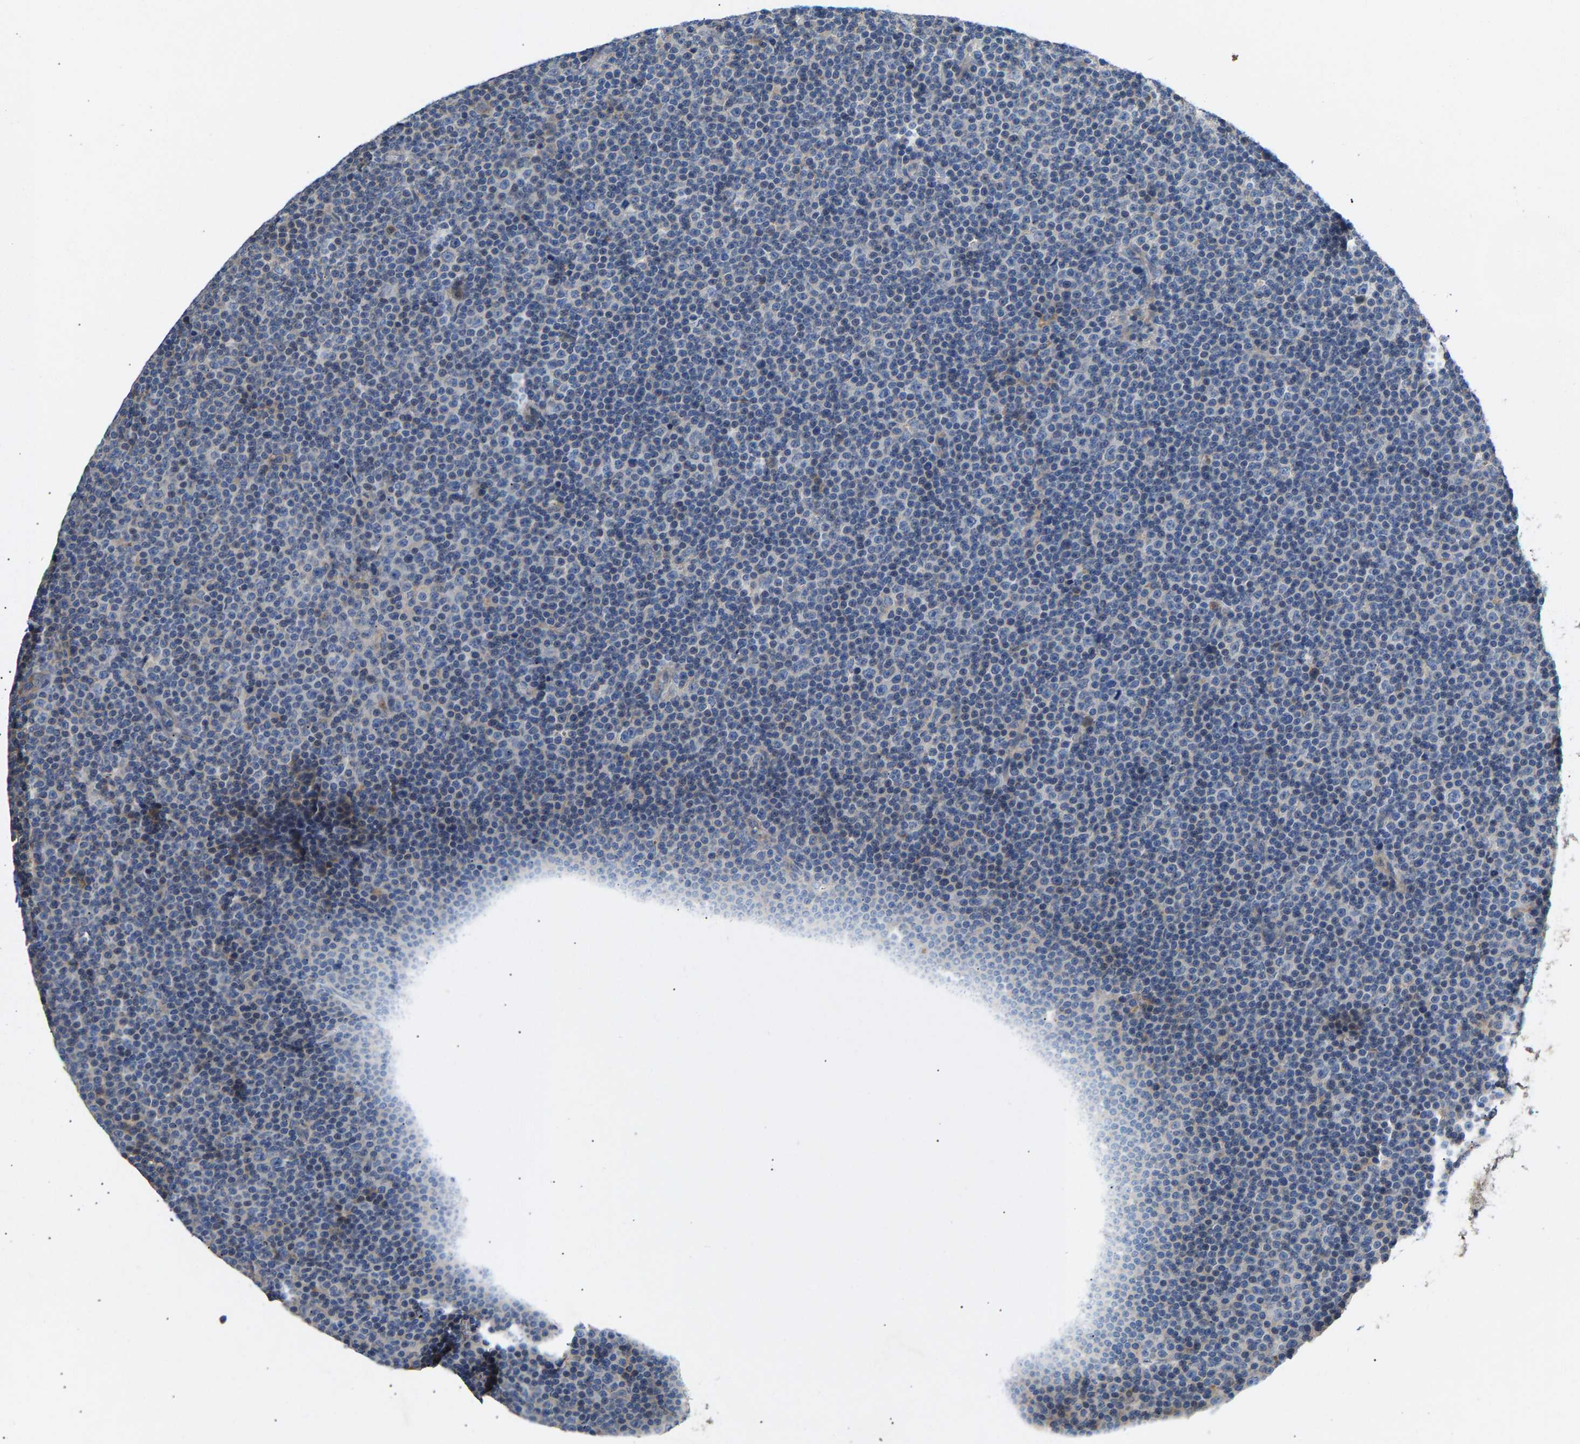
{"staining": {"intensity": "negative", "quantity": "none", "location": "none"}, "tissue": "lymphoma", "cell_type": "Tumor cells", "image_type": "cancer", "snomed": [{"axis": "morphology", "description": "Malignant lymphoma, non-Hodgkin's type, Low grade"}, {"axis": "topography", "description": "Lymph node"}], "caption": "A micrograph of malignant lymphoma, non-Hodgkin's type (low-grade) stained for a protein demonstrates no brown staining in tumor cells.", "gene": "CCDC171", "patient": {"sex": "female", "age": 67}}